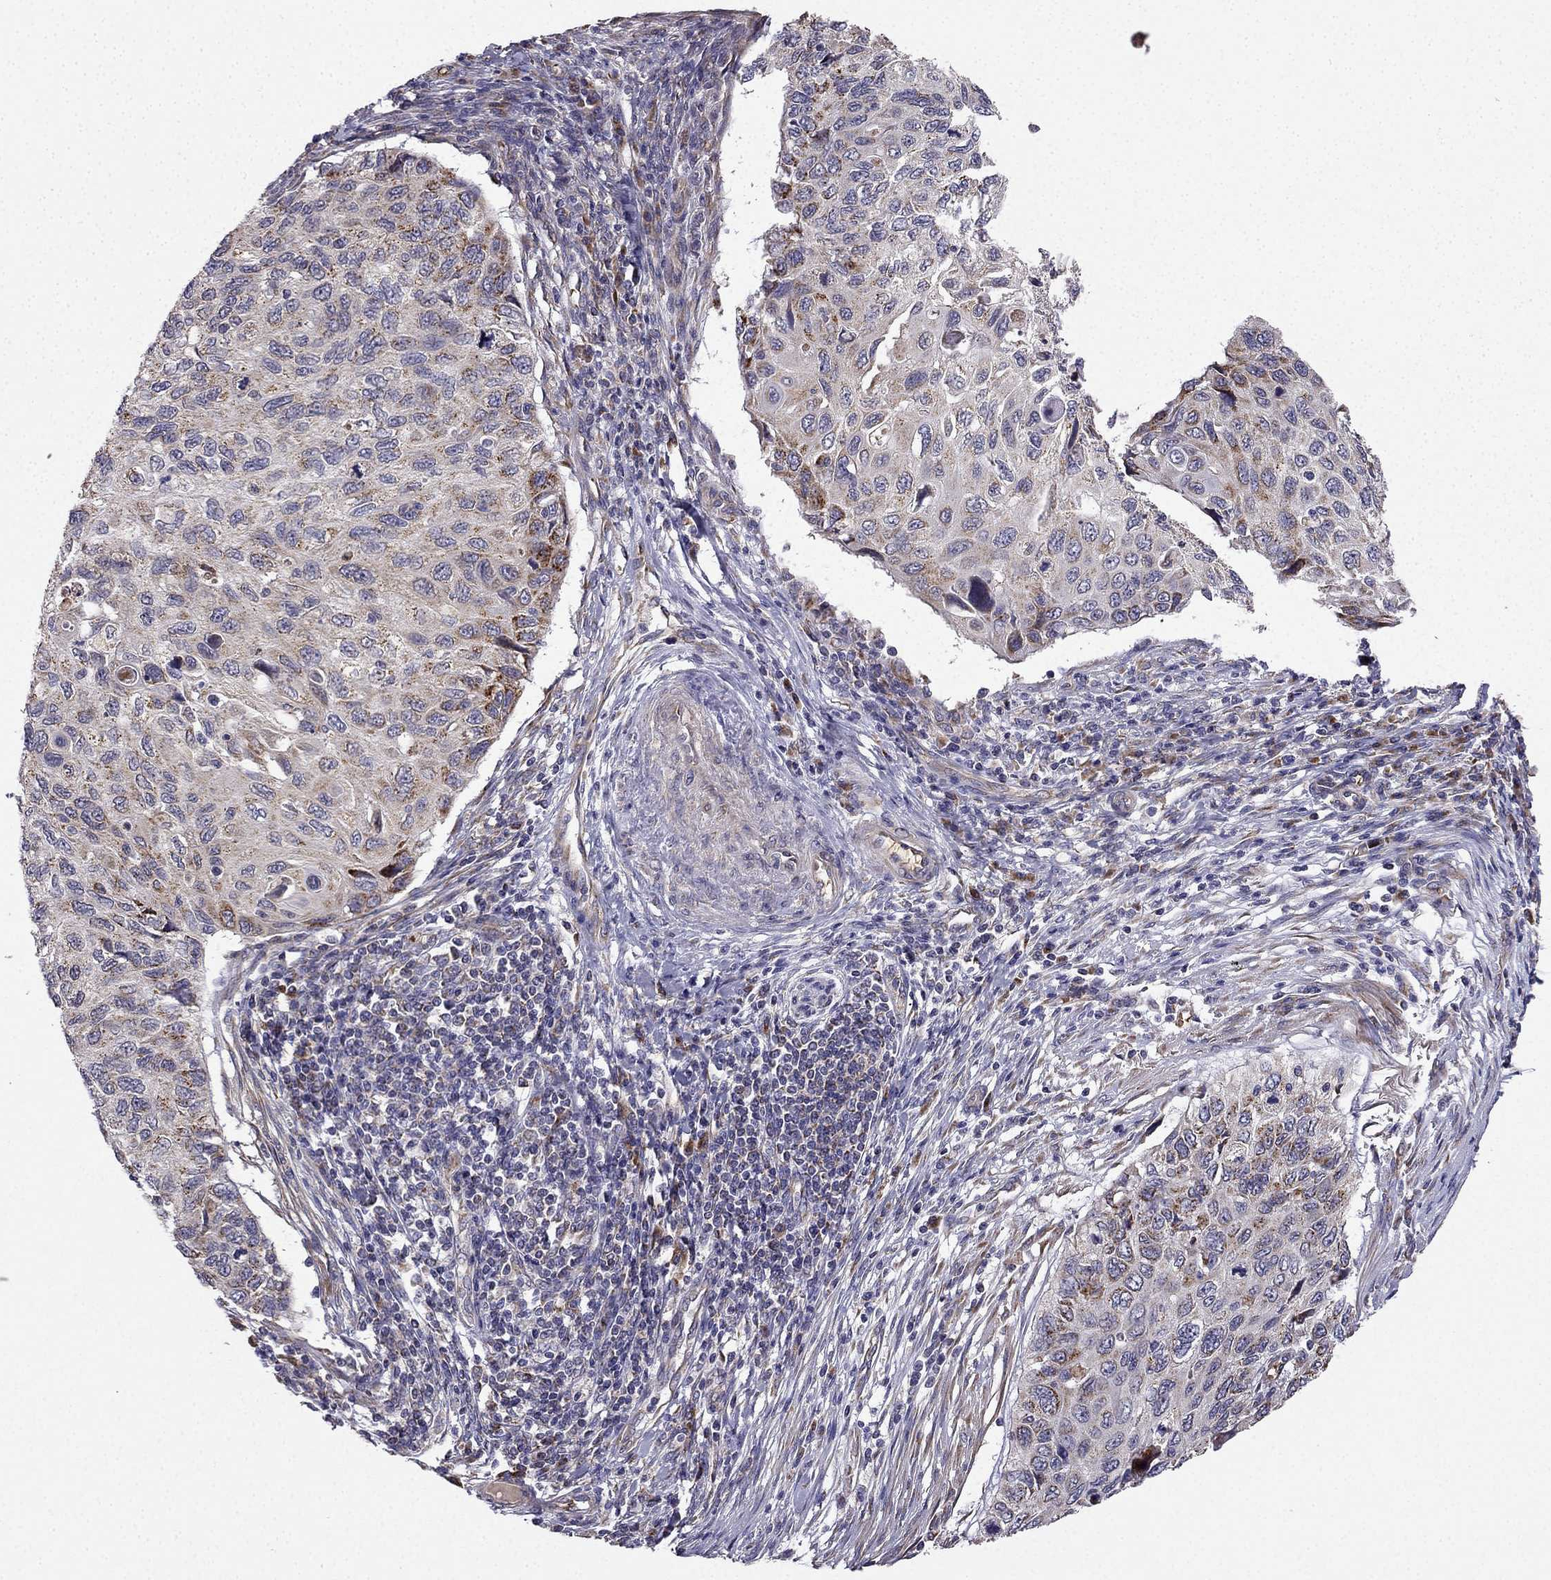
{"staining": {"intensity": "moderate", "quantity": "<25%", "location": "cytoplasmic/membranous"}, "tissue": "cervical cancer", "cell_type": "Tumor cells", "image_type": "cancer", "snomed": [{"axis": "morphology", "description": "Squamous cell carcinoma, NOS"}, {"axis": "topography", "description": "Cervix"}], "caption": "Protein positivity by IHC exhibits moderate cytoplasmic/membranous expression in approximately <25% of tumor cells in cervical cancer (squamous cell carcinoma).", "gene": "B4GALT7", "patient": {"sex": "female", "age": 70}}